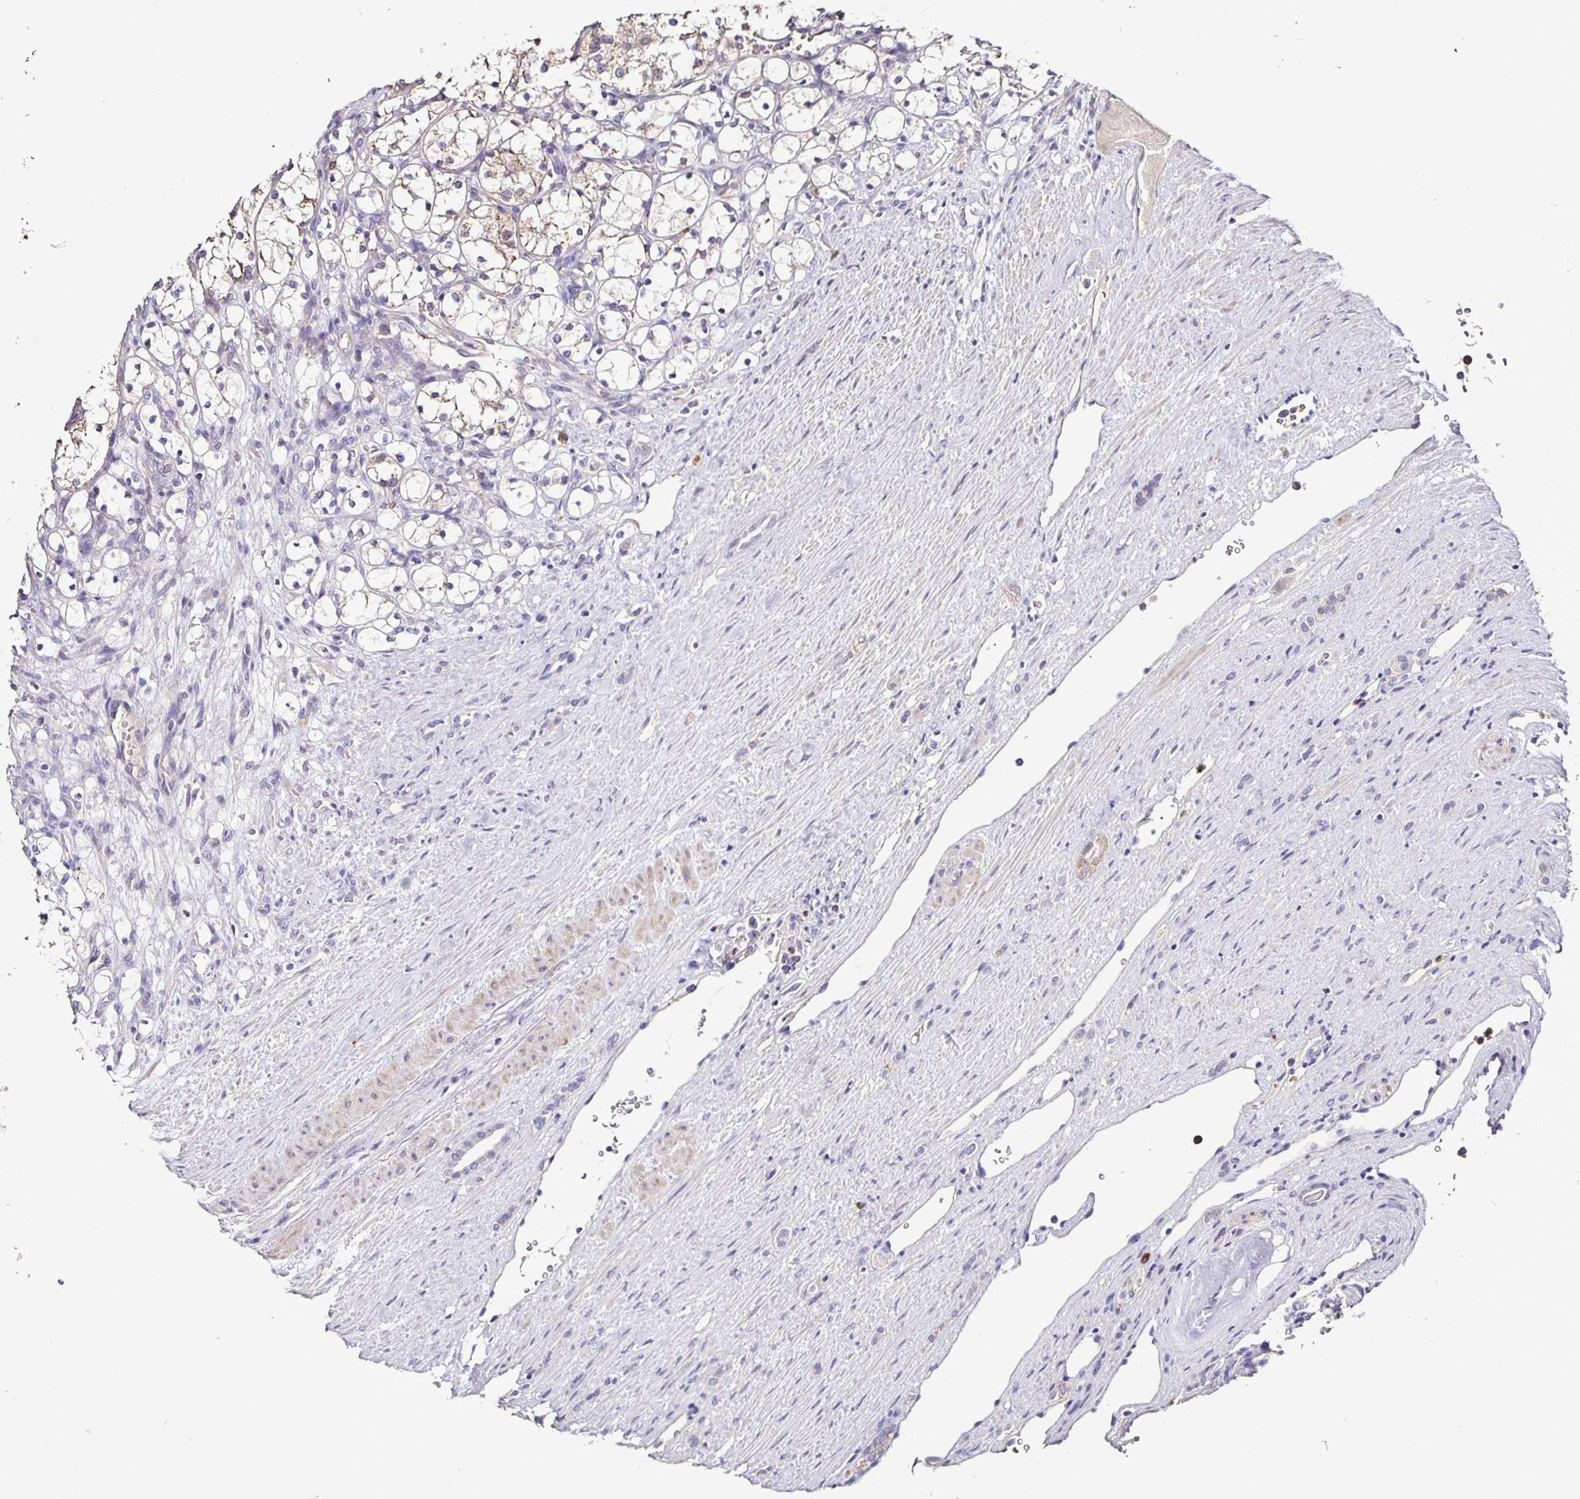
{"staining": {"intensity": "weak", "quantity": "<25%", "location": "cytoplasmic/membranous"}, "tissue": "renal cancer", "cell_type": "Tumor cells", "image_type": "cancer", "snomed": [{"axis": "morphology", "description": "Adenocarcinoma, NOS"}, {"axis": "topography", "description": "Kidney"}], "caption": "Tumor cells show no significant positivity in adenocarcinoma (renal). (Brightfield microscopy of DAB (3,3'-diaminobenzidine) immunohistochemistry at high magnification).", "gene": "FCER1A", "patient": {"sex": "female", "age": 69}}